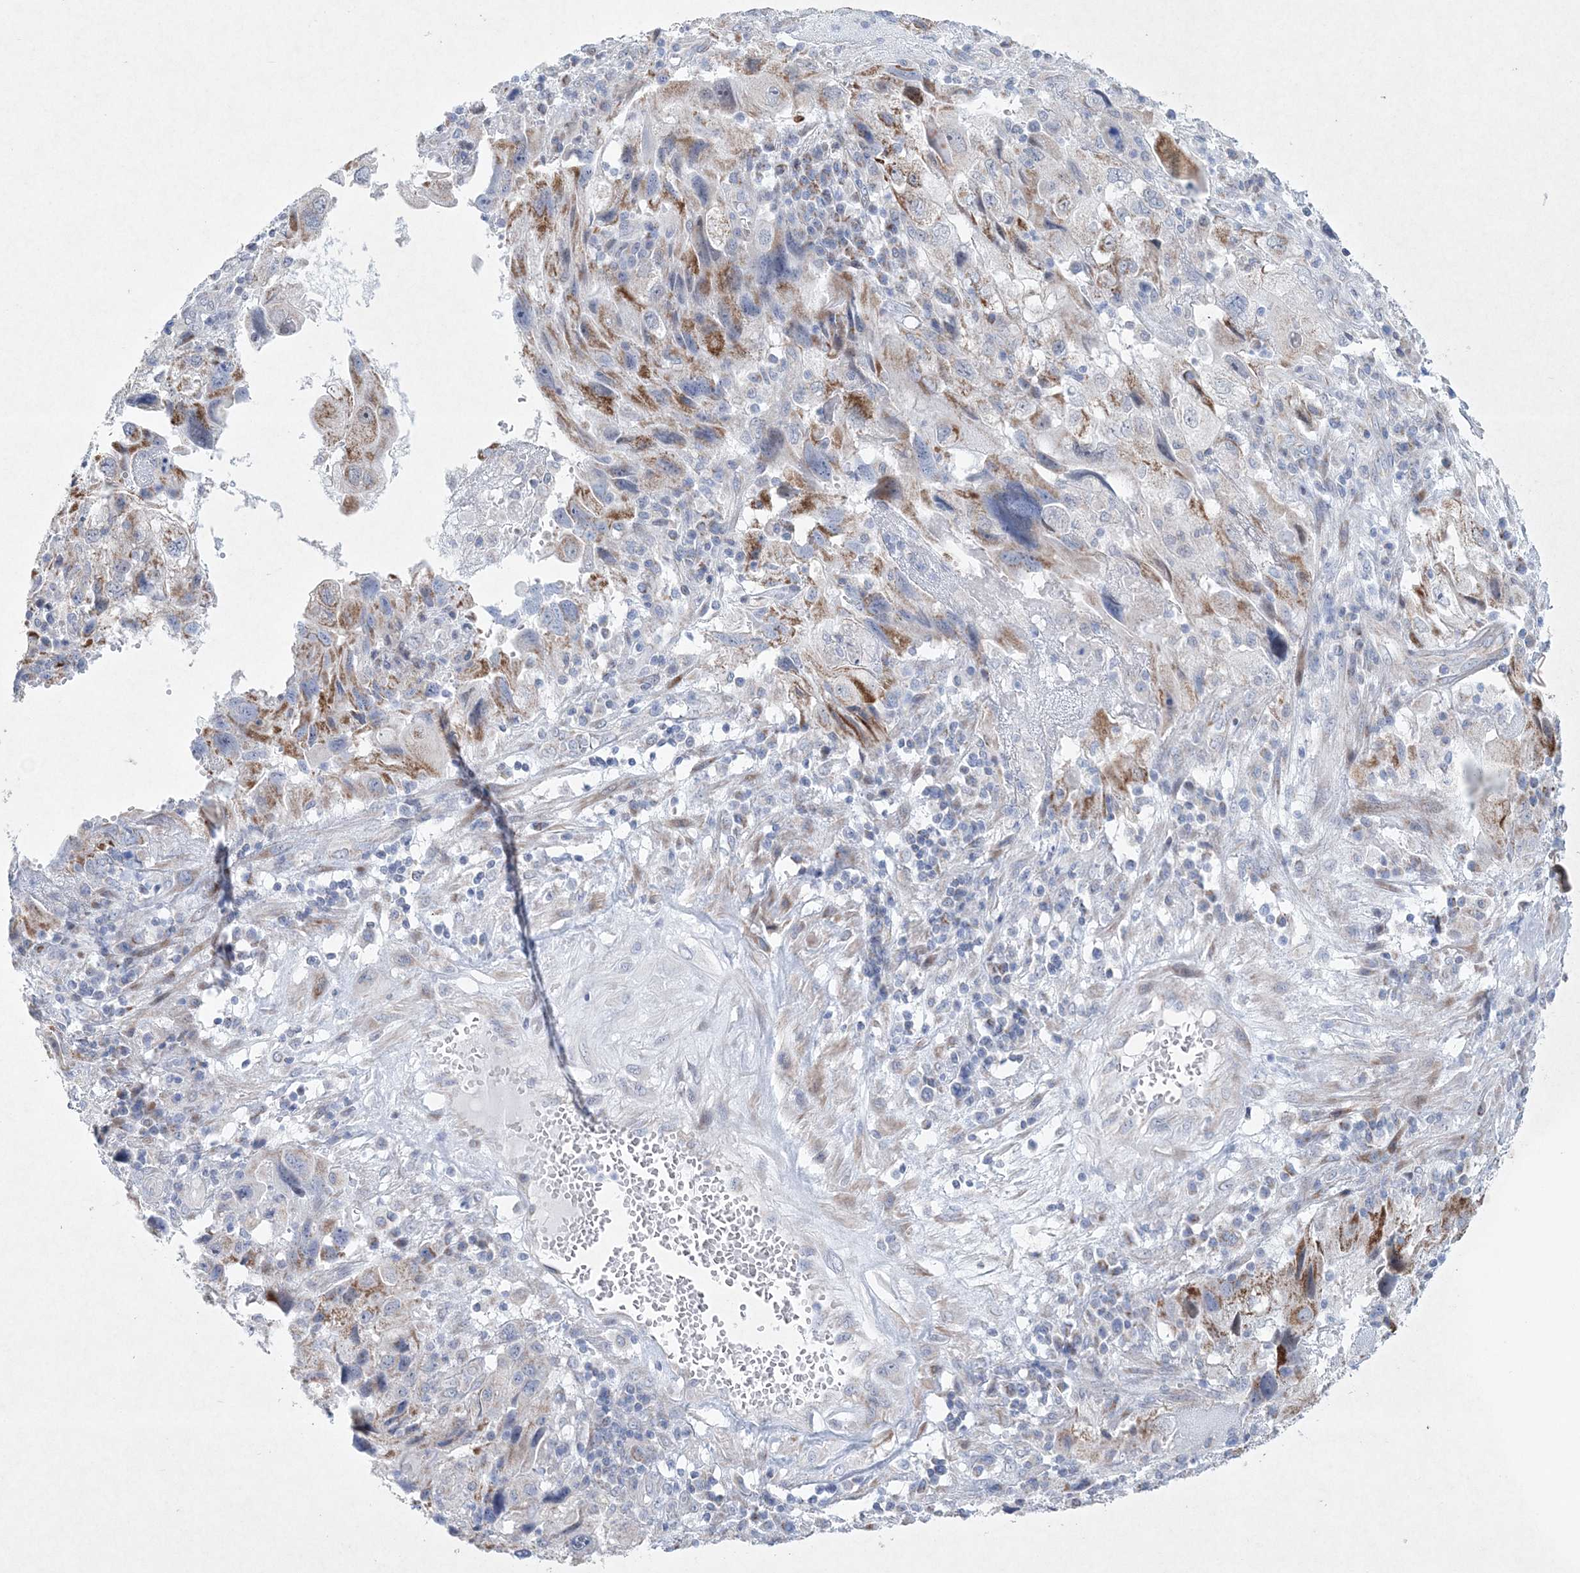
{"staining": {"intensity": "moderate", "quantity": ">75%", "location": "cytoplasmic/membranous"}, "tissue": "endometrial cancer", "cell_type": "Tumor cells", "image_type": "cancer", "snomed": [{"axis": "morphology", "description": "Adenocarcinoma, NOS"}, {"axis": "topography", "description": "Endometrium"}], "caption": "The image shows a brown stain indicating the presence of a protein in the cytoplasmic/membranous of tumor cells in endometrial cancer (adenocarcinoma). The staining was performed using DAB (3,3'-diaminobenzidine), with brown indicating positive protein expression. Nuclei are stained blue with hematoxylin.", "gene": "CES4A", "patient": {"sex": "female", "age": 49}}